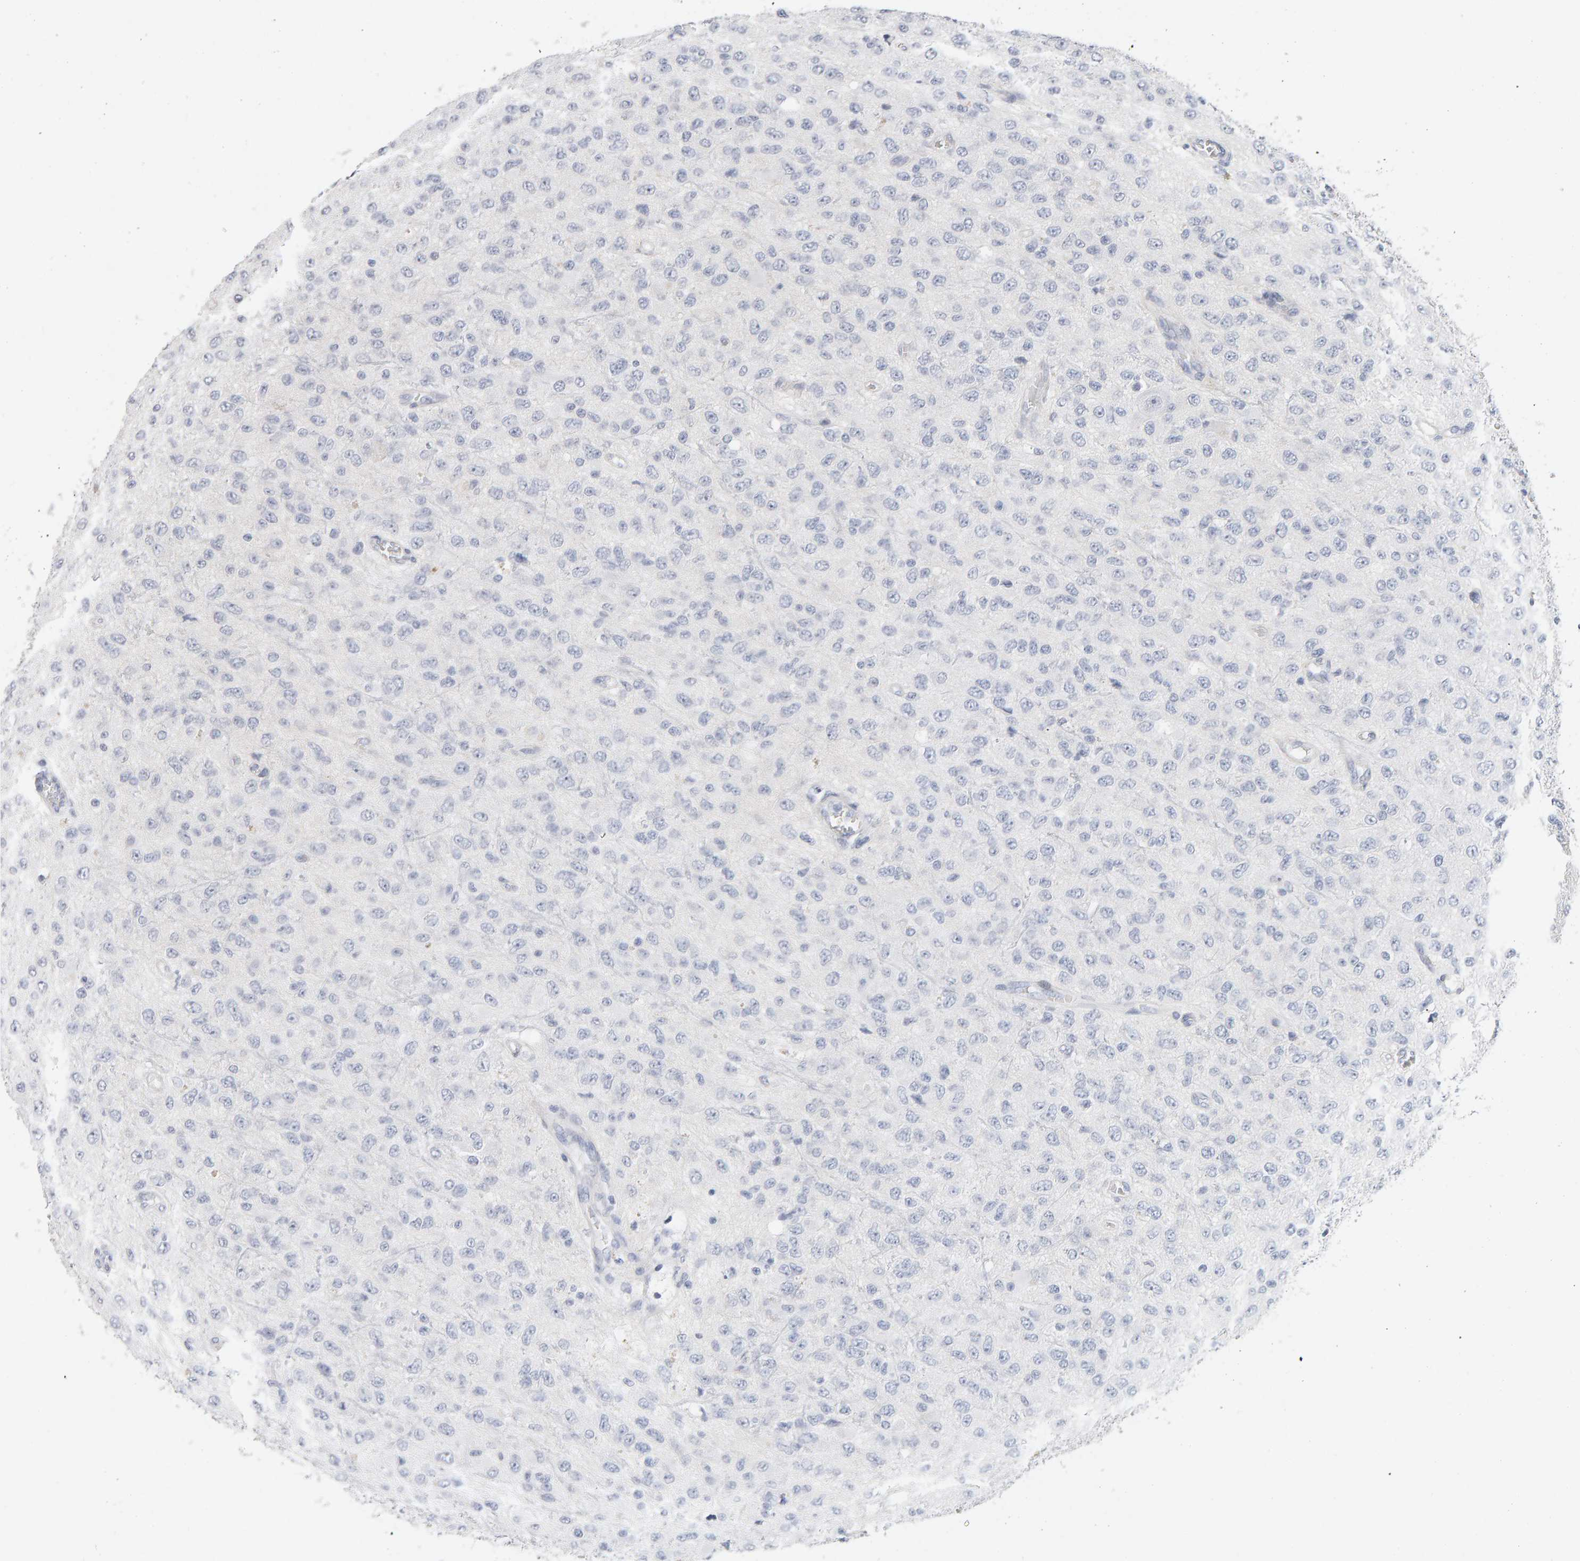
{"staining": {"intensity": "negative", "quantity": "none", "location": "none"}, "tissue": "glioma", "cell_type": "Tumor cells", "image_type": "cancer", "snomed": [{"axis": "morphology", "description": "Glioma, malignant, High grade"}, {"axis": "topography", "description": "pancreas cauda"}], "caption": "The IHC photomicrograph has no significant staining in tumor cells of malignant glioma (high-grade) tissue.", "gene": "HNF4A", "patient": {"sex": "male", "age": 60}}